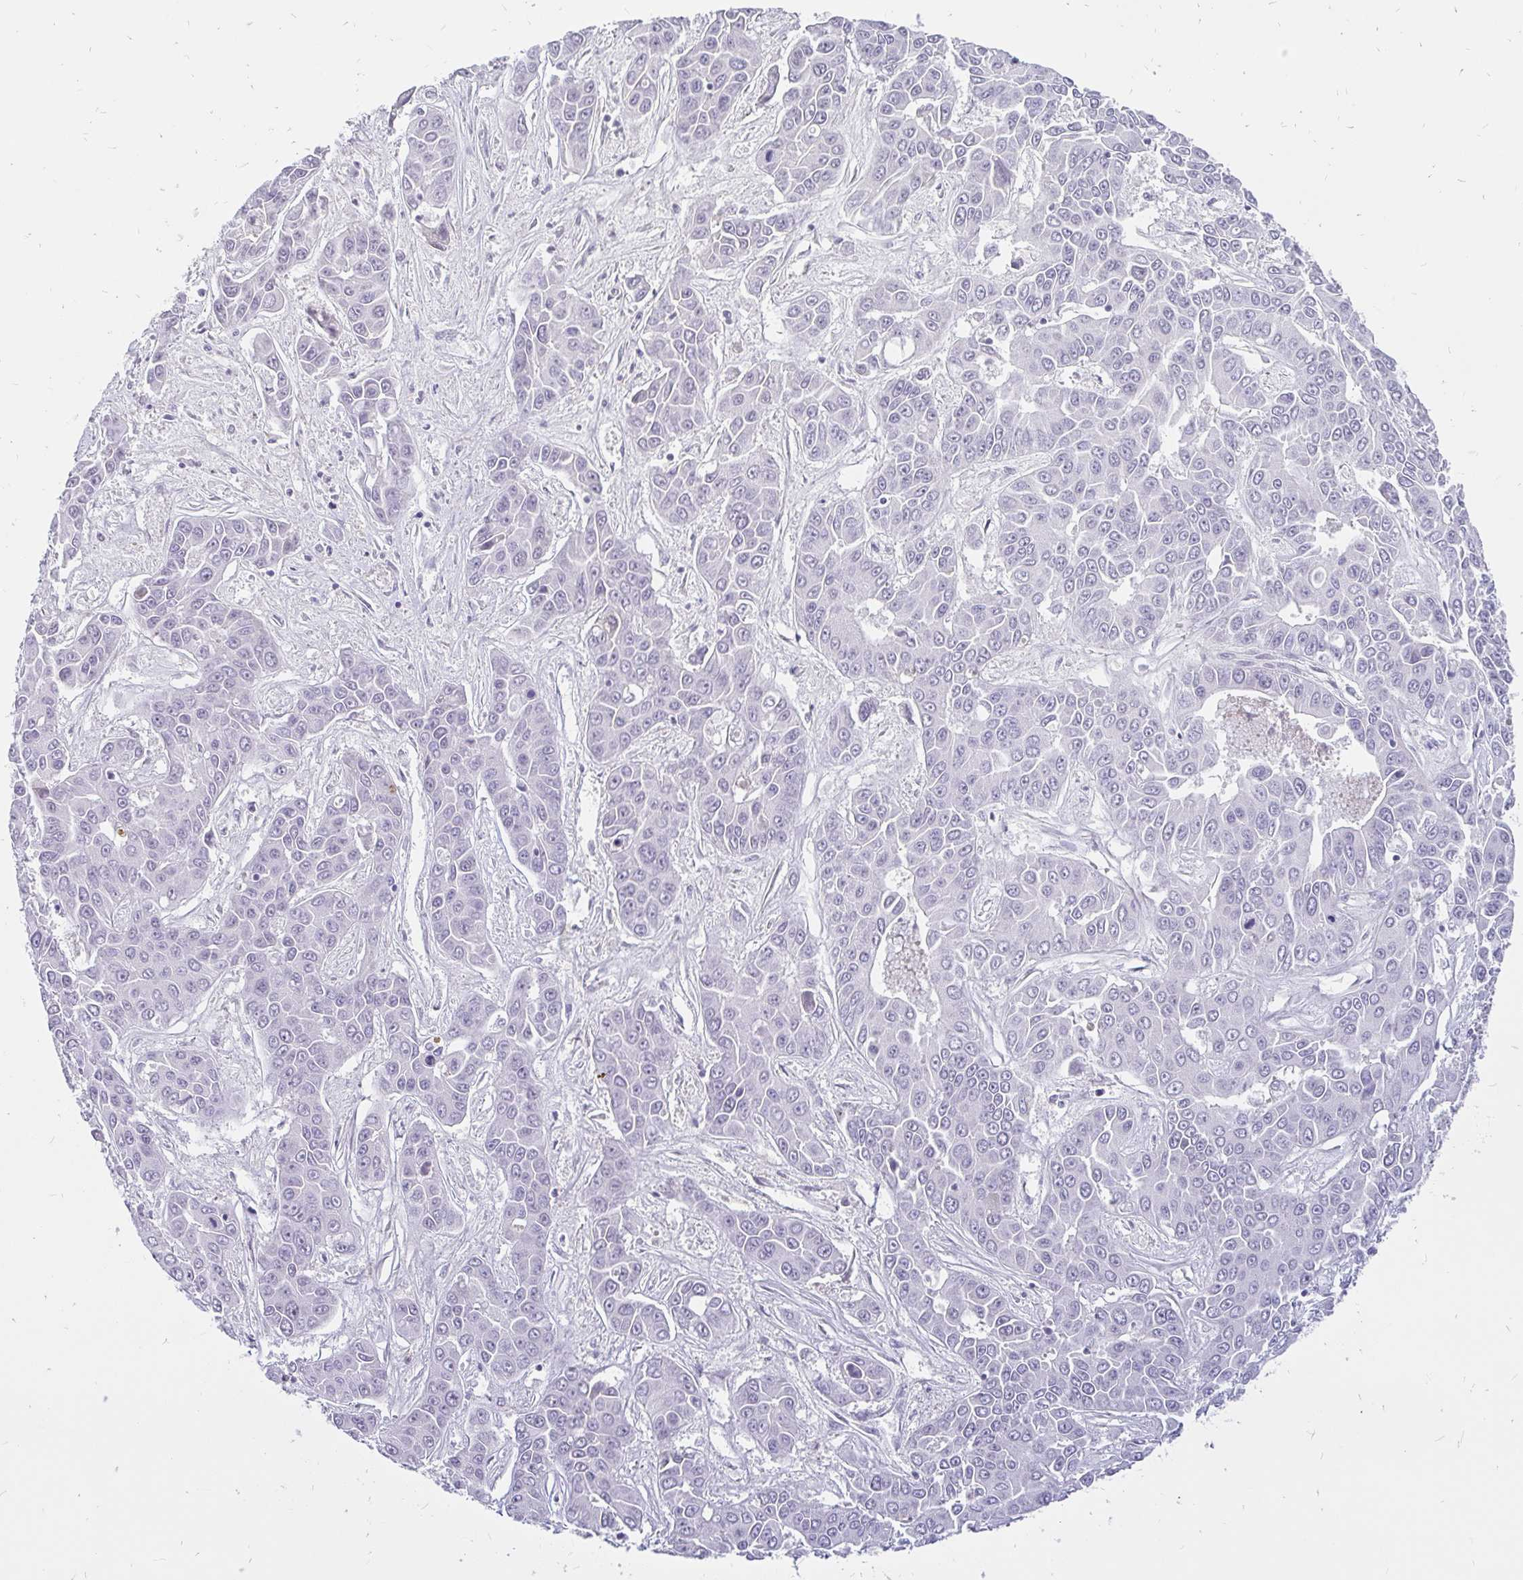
{"staining": {"intensity": "negative", "quantity": "none", "location": "none"}, "tissue": "liver cancer", "cell_type": "Tumor cells", "image_type": "cancer", "snomed": [{"axis": "morphology", "description": "Cholangiocarcinoma"}, {"axis": "topography", "description": "Liver"}], "caption": "Liver cancer was stained to show a protein in brown. There is no significant positivity in tumor cells.", "gene": "KIAA2013", "patient": {"sex": "female", "age": 52}}